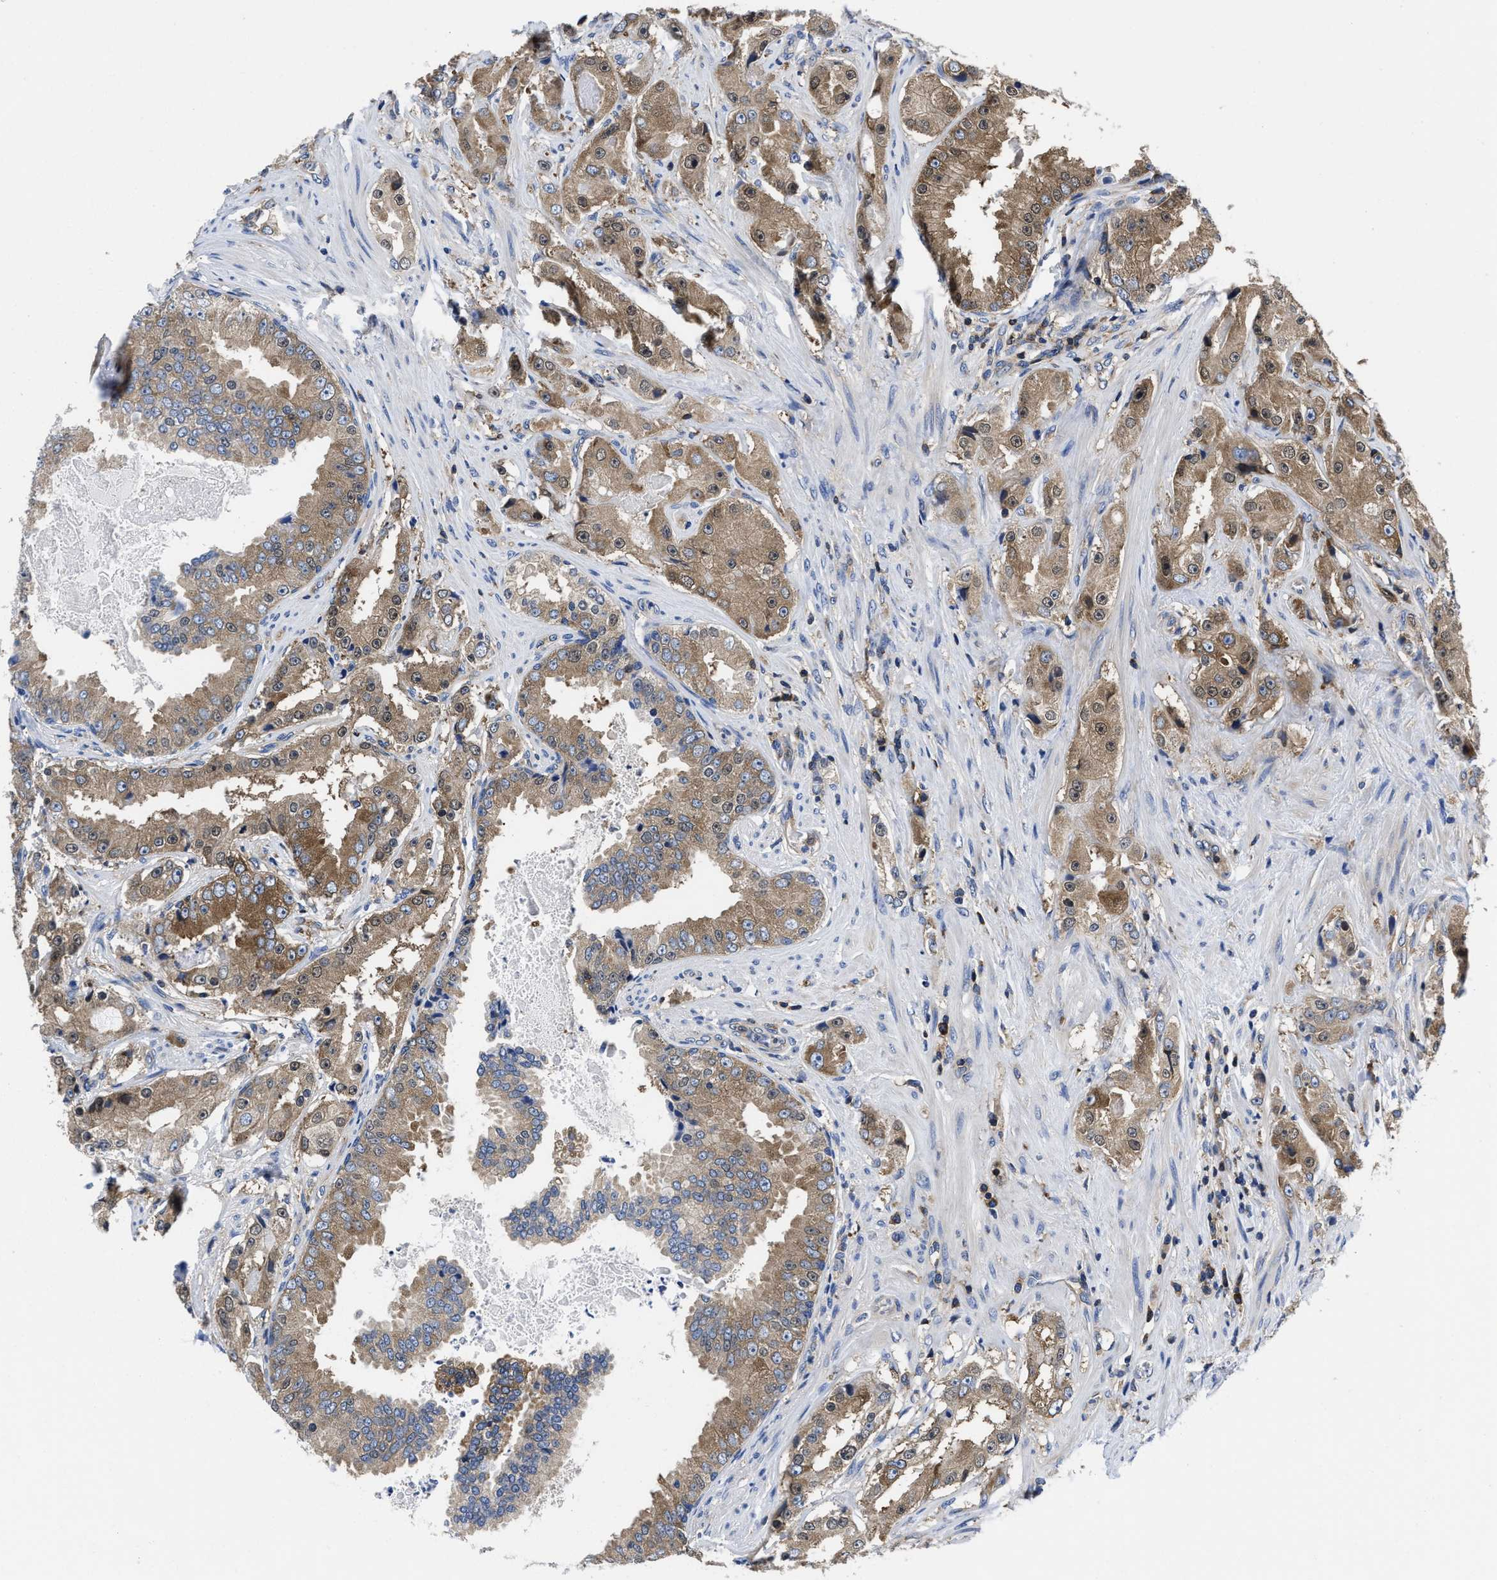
{"staining": {"intensity": "moderate", "quantity": ">75%", "location": "cytoplasmic/membranous"}, "tissue": "prostate cancer", "cell_type": "Tumor cells", "image_type": "cancer", "snomed": [{"axis": "morphology", "description": "Adenocarcinoma, High grade"}, {"axis": "topography", "description": "Prostate"}], "caption": "This micrograph shows high-grade adenocarcinoma (prostate) stained with IHC to label a protein in brown. The cytoplasmic/membranous of tumor cells show moderate positivity for the protein. Nuclei are counter-stained blue.", "gene": "YARS1", "patient": {"sex": "male", "age": 73}}